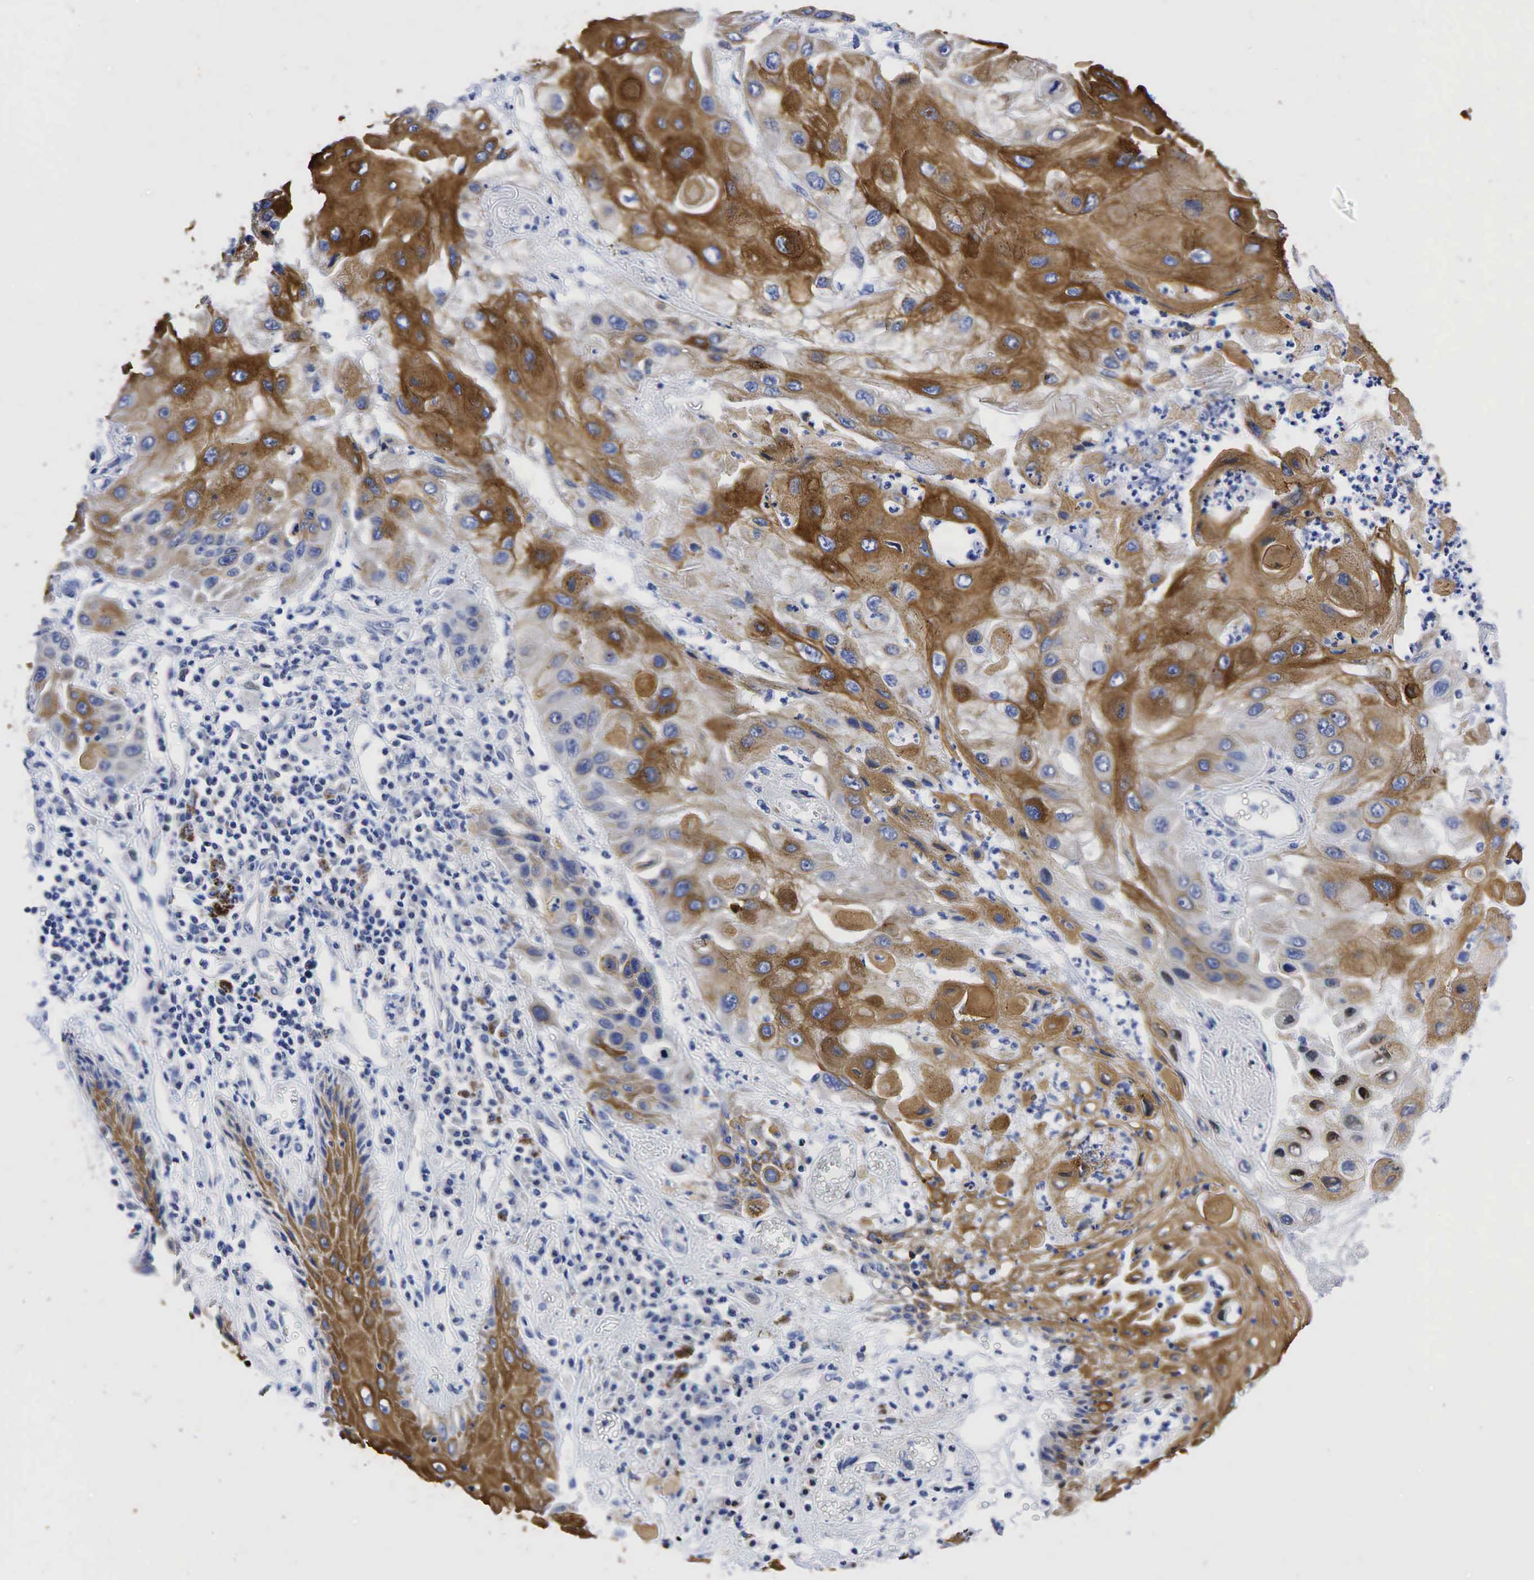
{"staining": {"intensity": "moderate", "quantity": "25%-75%", "location": "cytoplasmic/membranous"}, "tissue": "skin cancer", "cell_type": "Tumor cells", "image_type": "cancer", "snomed": [{"axis": "morphology", "description": "Squamous cell carcinoma, NOS"}, {"axis": "topography", "description": "Skin"}, {"axis": "topography", "description": "Anal"}], "caption": "About 25%-75% of tumor cells in human skin cancer (squamous cell carcinoma) demonstrate moderate cytoplasmic/membranous protein positivity as visualized by brown immunohistochemical staining.", "gene": "PGR", "patient": {"sex": "male", "age": 61}}